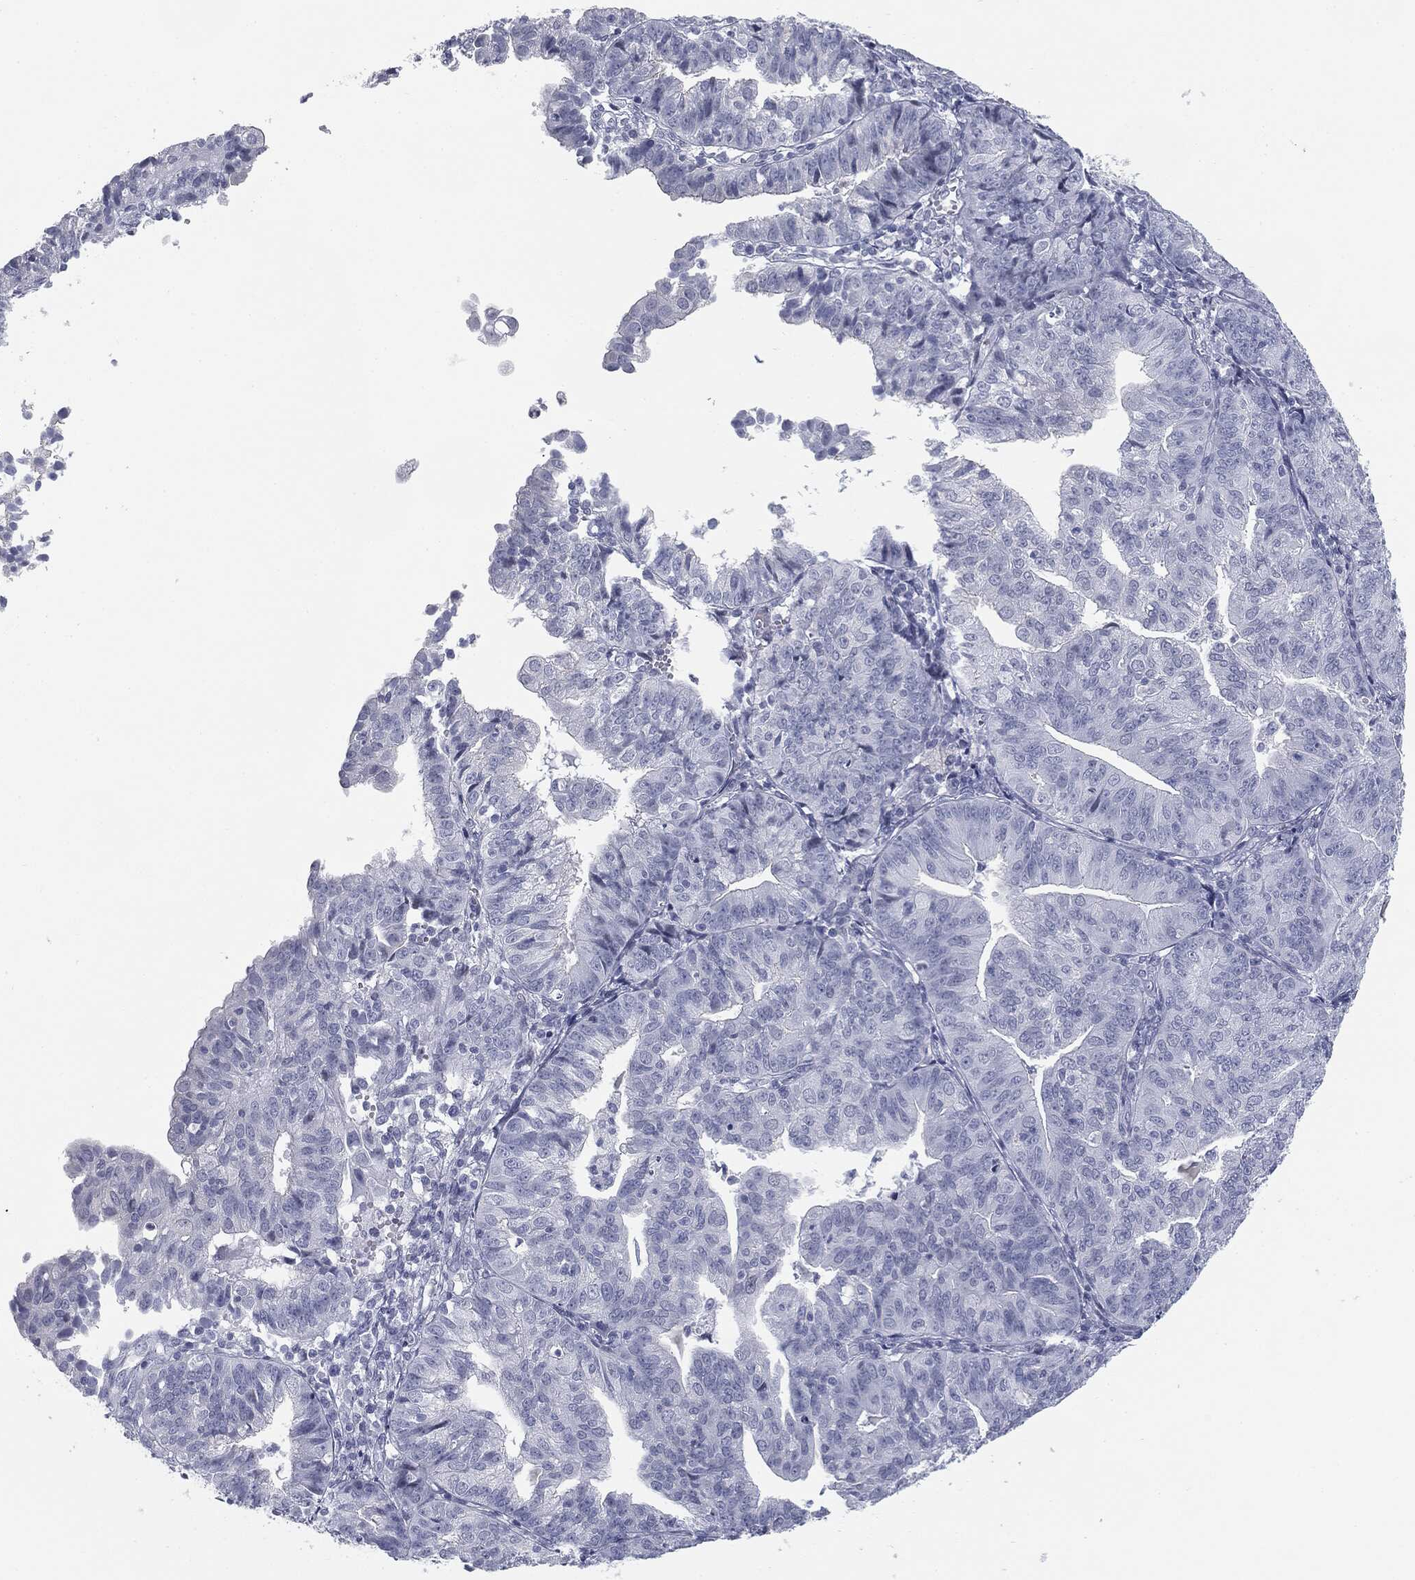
{"staining": {"intensity": "negative", "quantity": "none", "location": "none"}, "tissue": "endometrial cancer", "cell_type": "Tumor cells", "image_type": "cancer", "snomed": [{"axis": "morphology", "description": "Adenocarcinoma, NOS"}, {"axis": "topography", "description": "Endometrium"}], "caption": "Photomicrograph shows no protein expression in tumor cells of endometrial cancer tissue.", "gene": "TPO", "patient": {"sex": "female", "age": 56}}